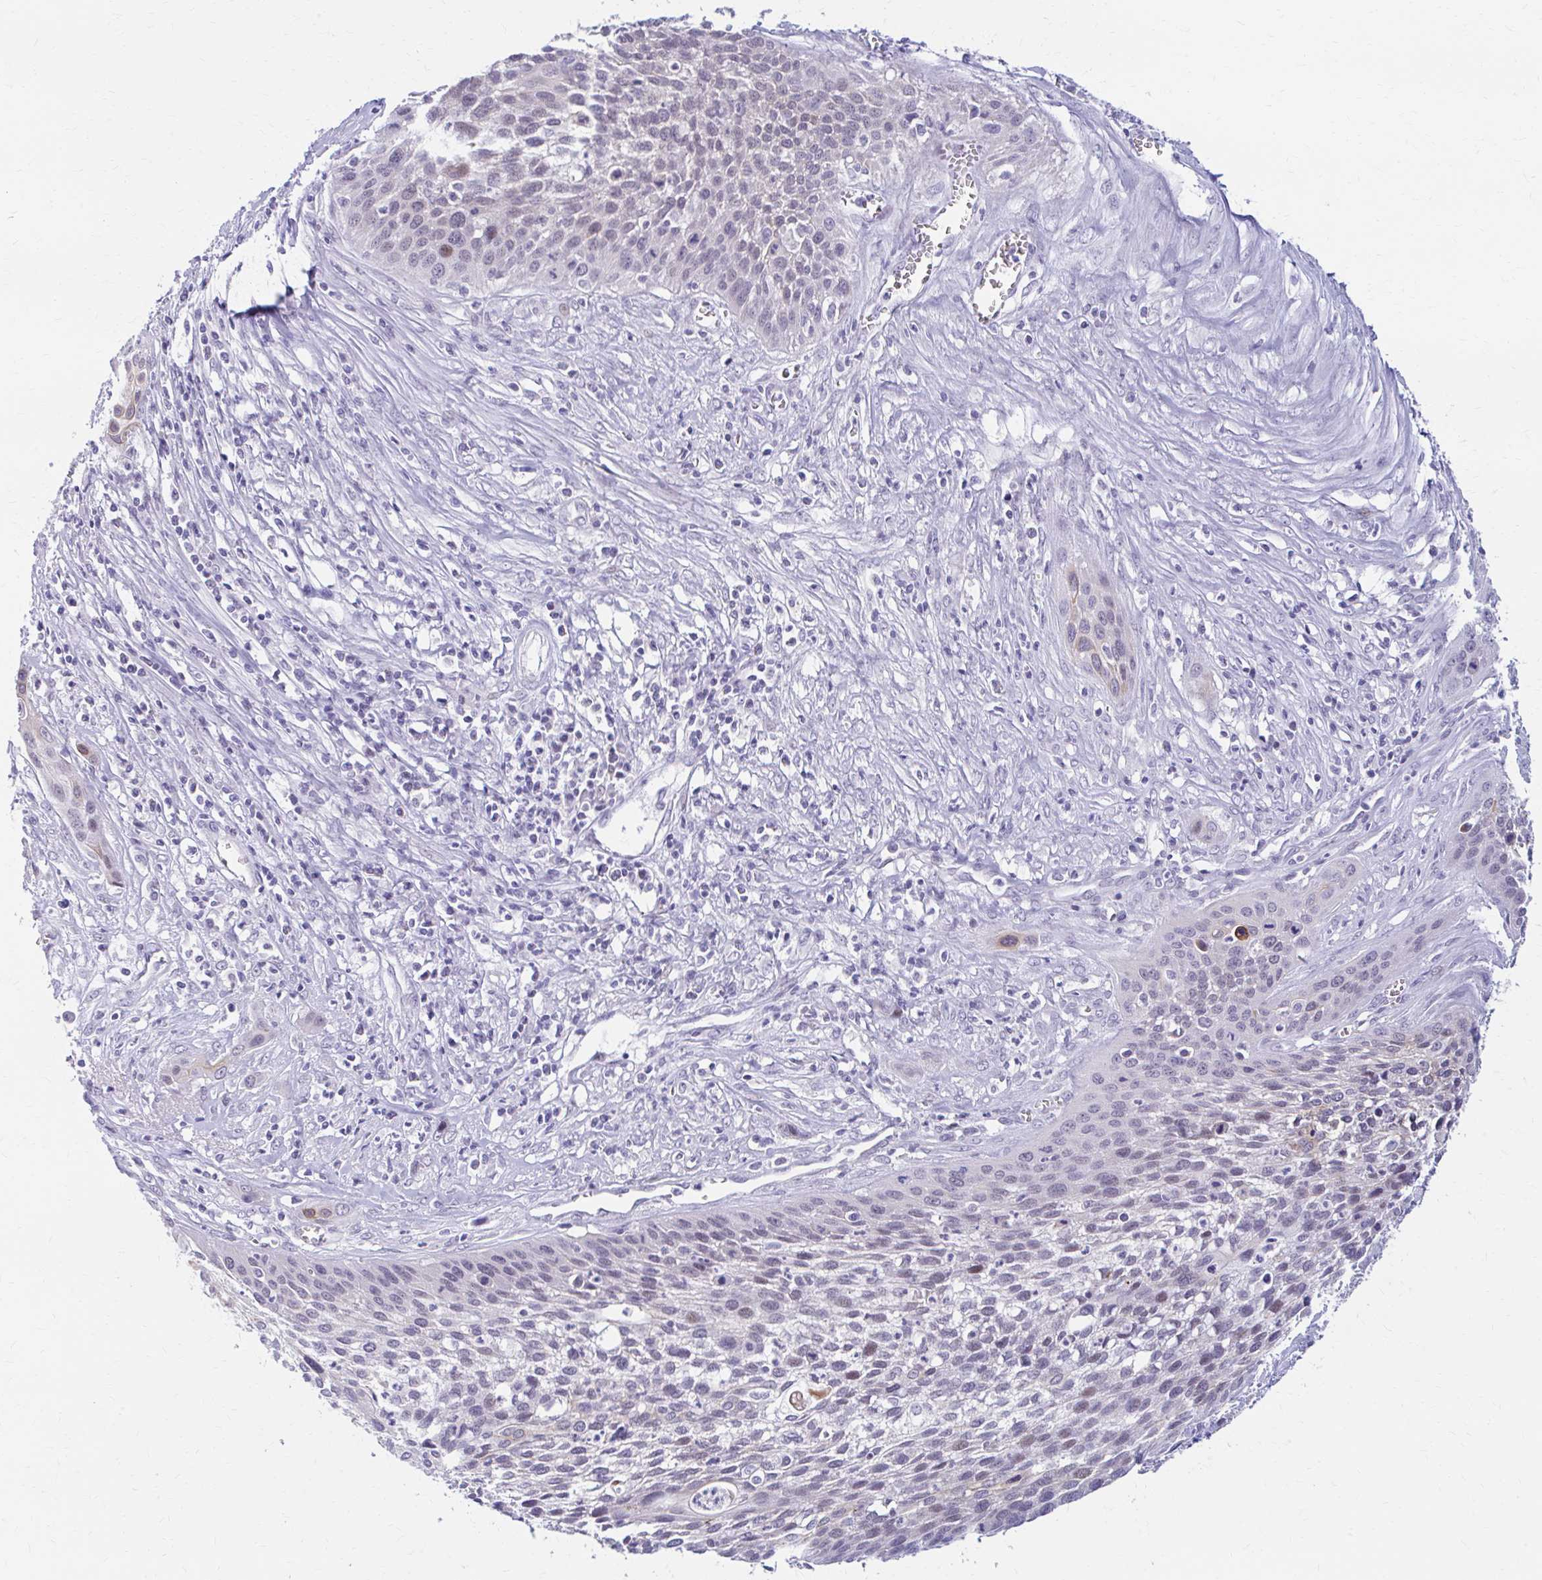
{"staining": {"intensity": "weak", "quantity": "<25%", "location": "cytoplasmic/membranous,nuclear"}, "tissue": "cervical cancer", "cell_type": "Tumor cells", "image_type": "cancer", "snomed": [{"axis": "morphology", "description": "Squamous cell carcinoma, NOS"}, {"axis": "topography", "description": "Cervix"}], "caption": "Immunohistochemical staining of human squamous cell carcinoma (cervical) demonstrates no significant positivity in tumor cells. (DAB (3,3'-diaminobenzidine) immunohistochemistry with hematoxylin counter stain).", "gene": "RGS16", "patient": {"sex": "female", "age": 34}}